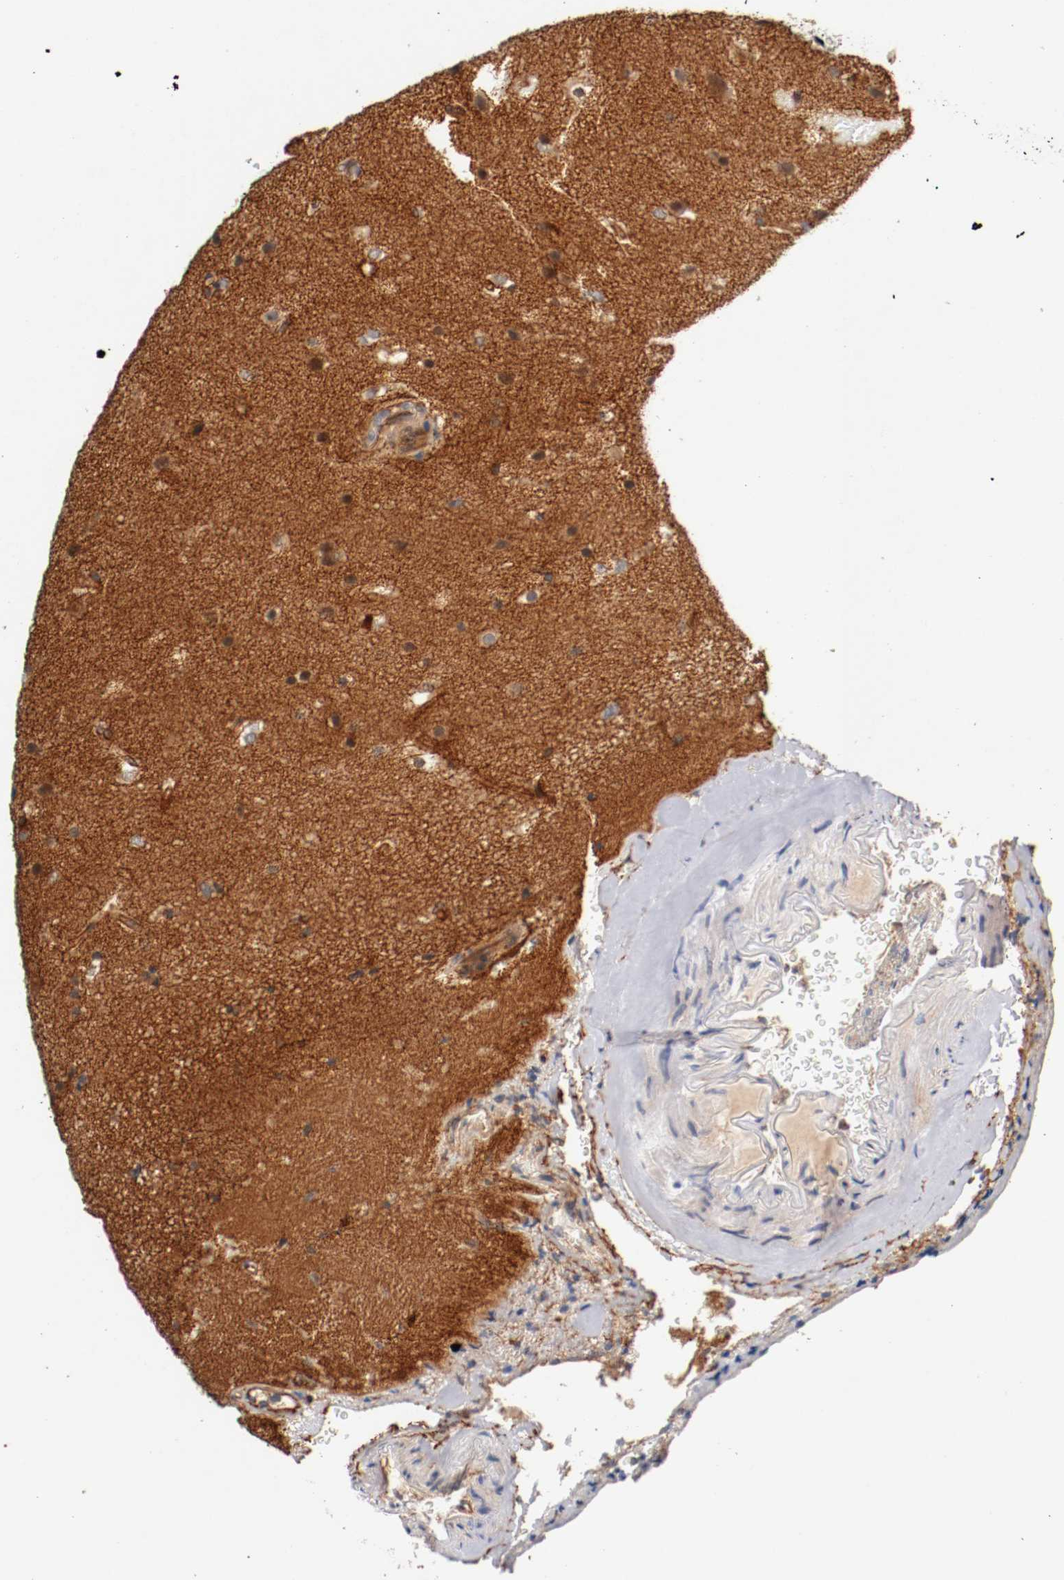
{"staining": {"intensity": "weak", "quantity": "<25%", "location": "nuclear"}, "tissue": "glioma", "cell_type": "Tumor cells", "image_type": "cancer", "snomed": [{"axis": "morphology", "description": "Glioma, malignant, Low grade"}, {"axis": "topography", "description": "Cerebral cortex"}], "caption": "Image shows no protein positivity in tumor cells of malignant glioma (low-grade) tissue.", "gene": "TYK2", "patient": {"sex": "female", "age": 47}}